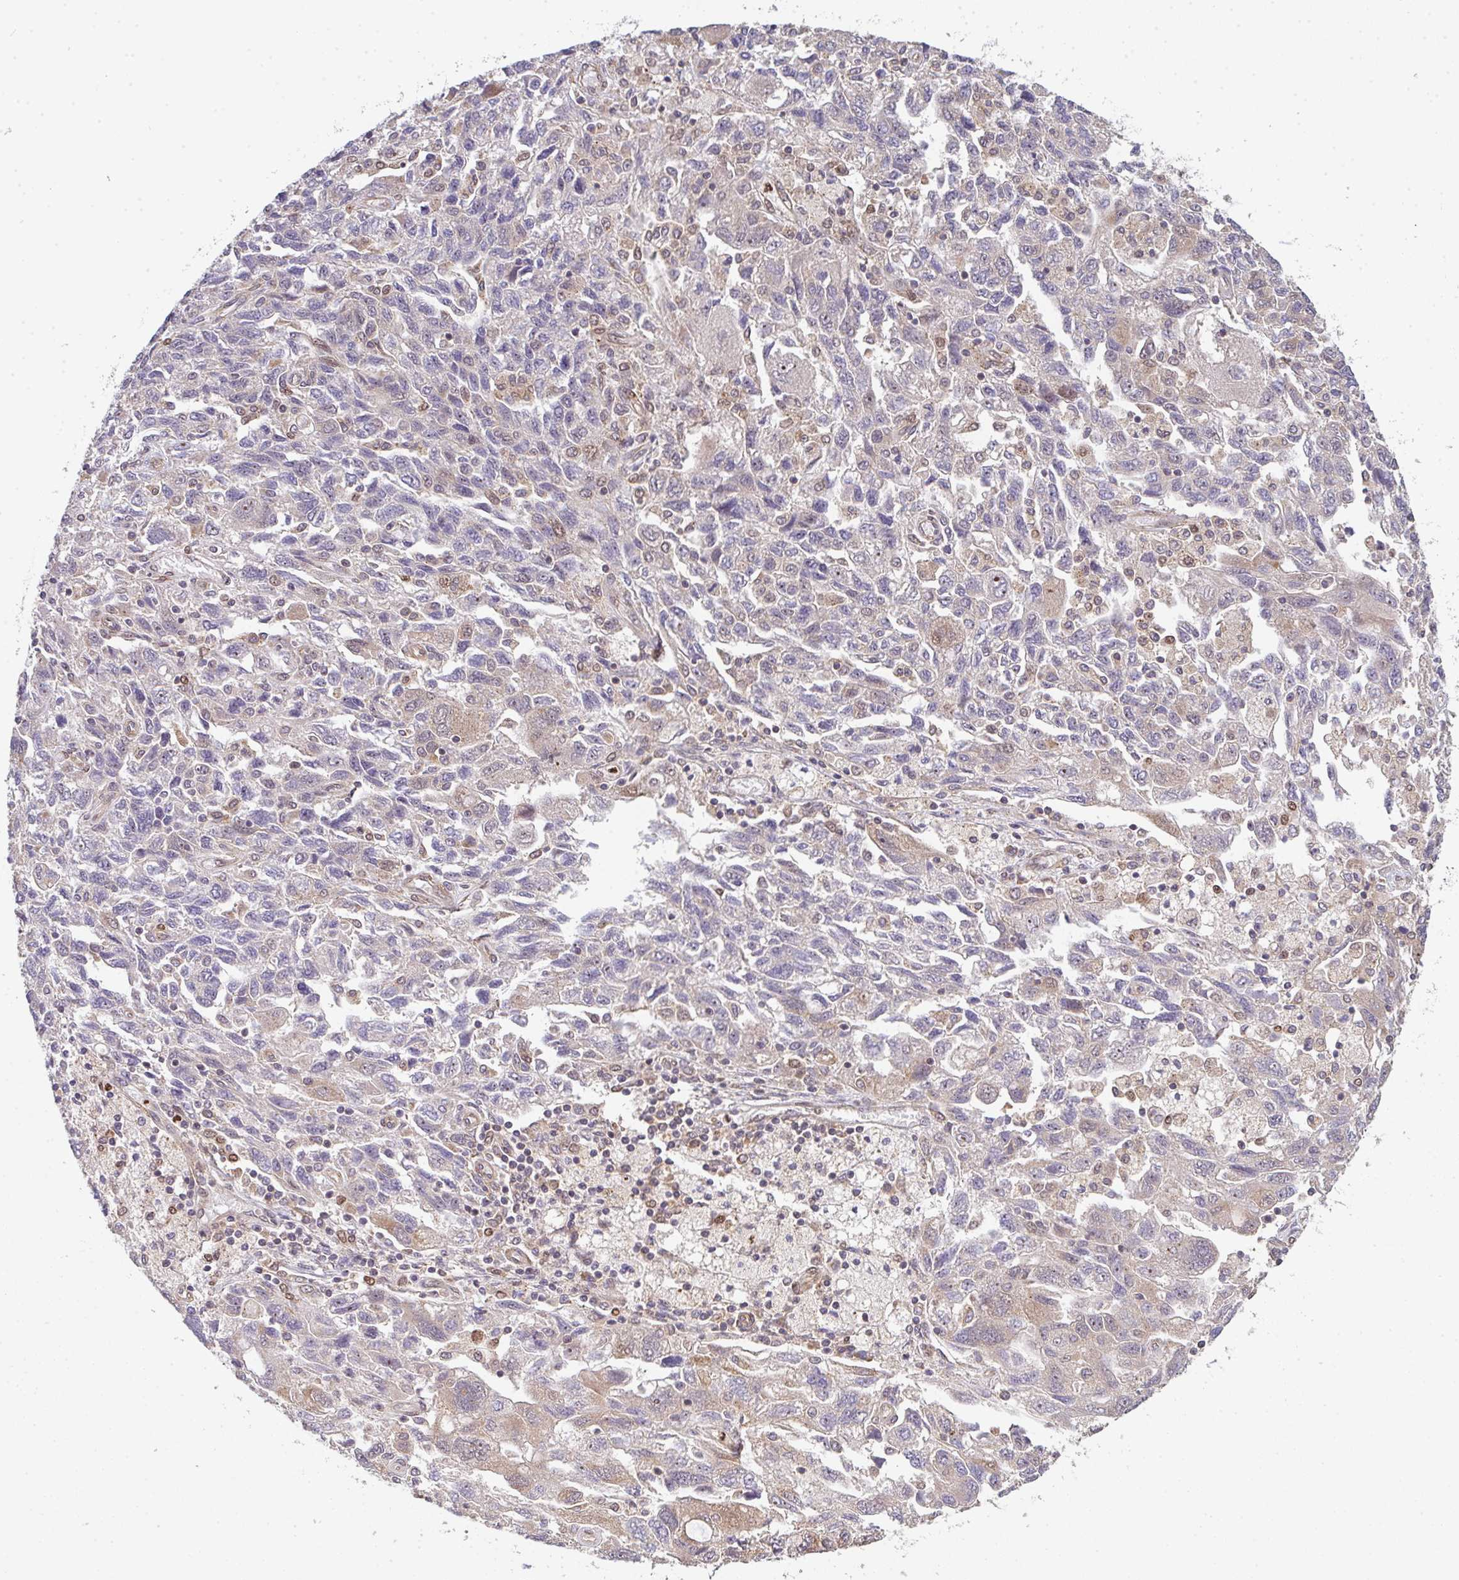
{"staining": {"intensity": "weak", "quantity": "25%-75%", "location": "cytoplasmic/membranous,nuclear"}, "tissue": "ovarian cancer", "cell_type": "Tumor cells", "image_type": "cancer", "snomed": [{"axis": "morphology", "description": "Carcinoma, NOS"}, {"axis": "morphology", "description": "Cystadenocarcinoma, serous, NOS"}, {"axis": "topography", "description": "Ovary"}], "caption": "Immunohistochemistry histopathology image of neoplastic tissue: ovarian cancer (carcinoma) stained using immunohistochemistry displays low levels of weak protein expression localized specifically in the cytoplasmic/membranous and nuclear of tumor cells, appearing as a cytoplasmic/membranous and nuclear brown color.", "gene": "SIMC1", "patient": {"sex": "female", "age": 69}}